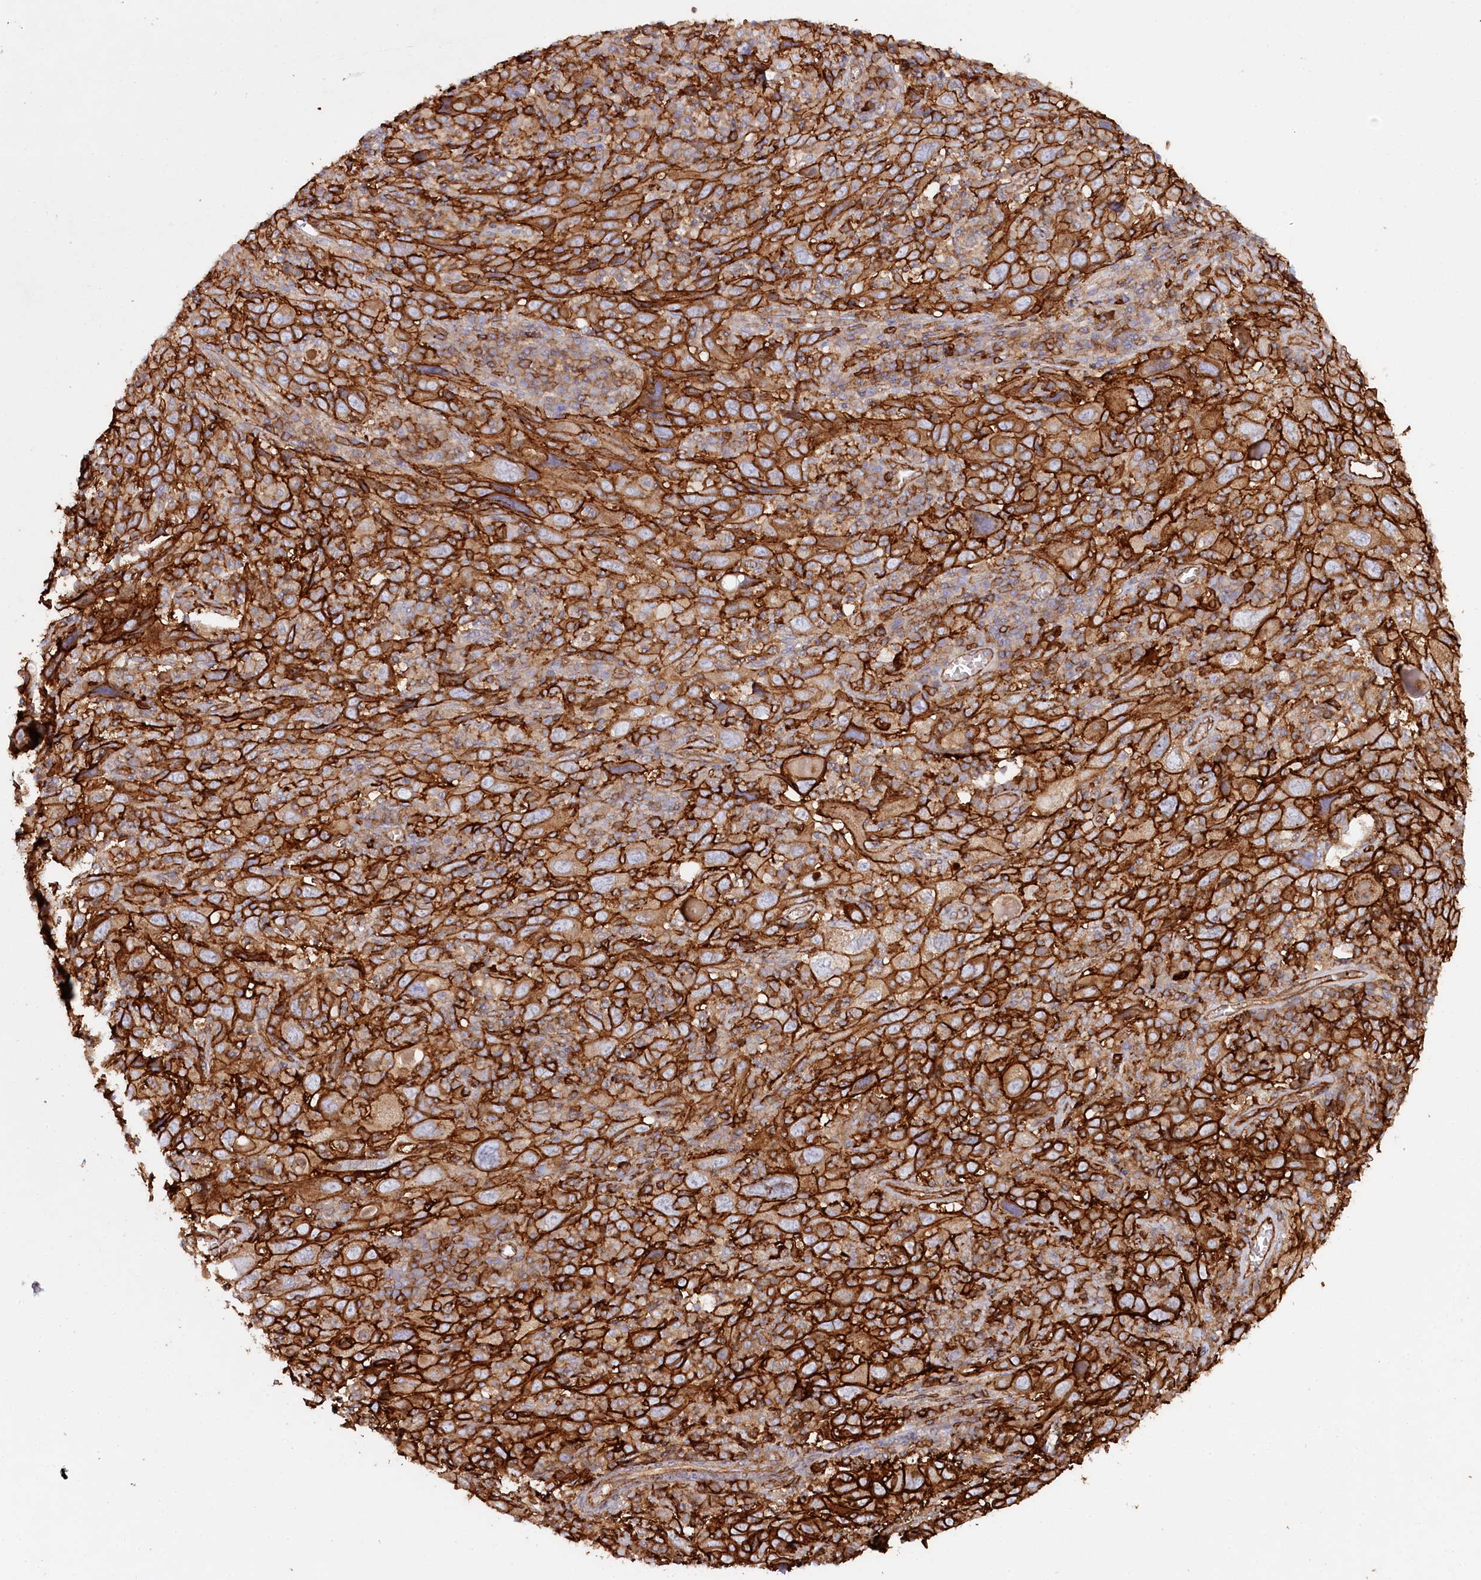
{"staining": {"intensity": "strong", "quantity": ">75%", "location": "cytoplasmic/membranous"}, "tissue": "cervical cancer", "cell_type": "Tumor cells", "image_type": "cancer", "snomed": [{"axis": "morphology", "description": "Squamous cell carcinoma, NOS"}, {"axis": "topography", "description": "Cervix"}], "caption": "Strong cytoplasmic/membranous expression is present in about >75% of tumor cells in squamous cell carcinoma (cervical). Immunohistochemistry (ihc) stains the protein in brown and the nuclei are stained blue.", "gene": "RBP5", "patient": {"sex": "female", "age": 46}}